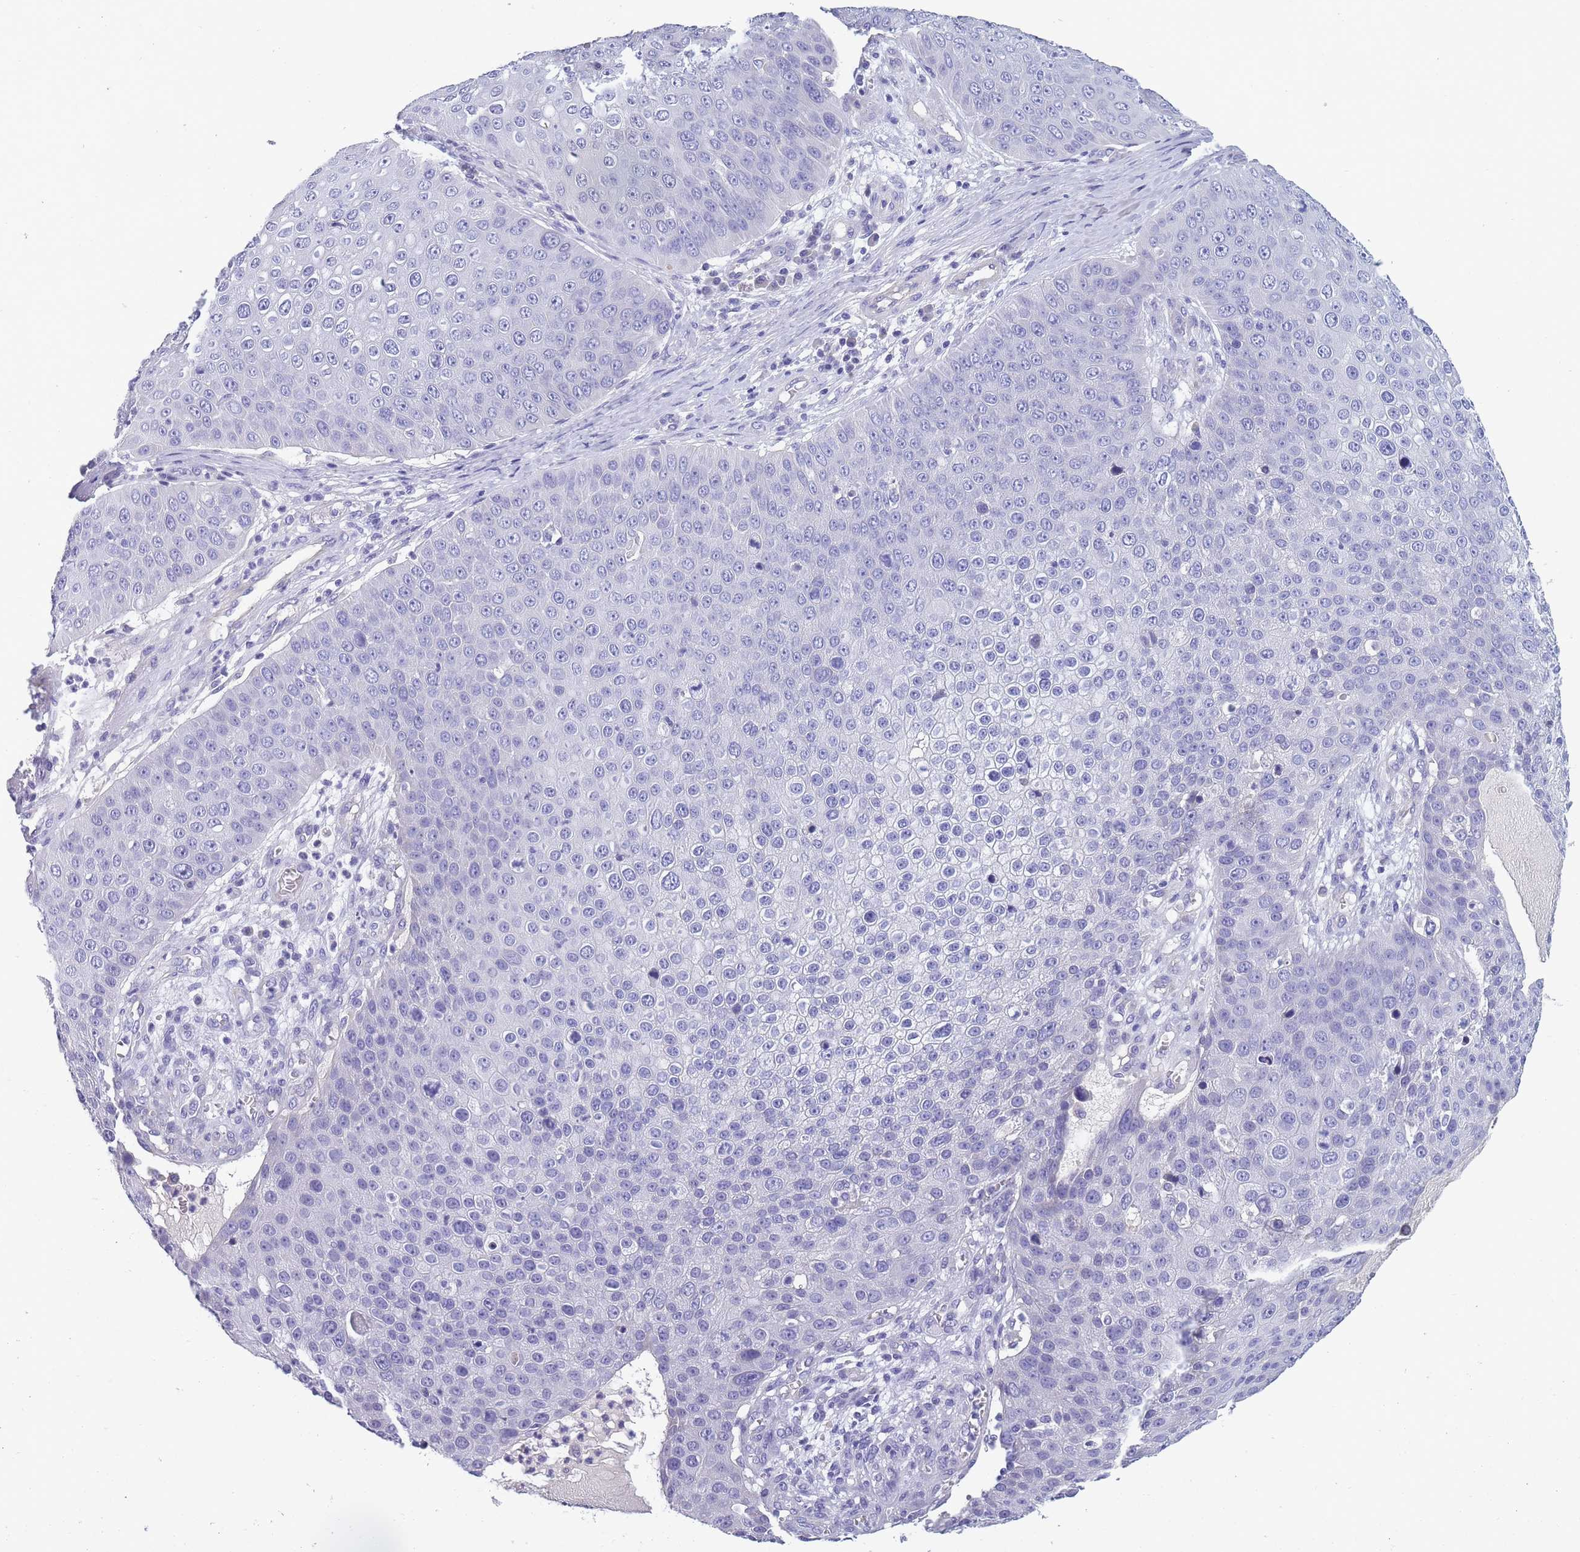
{"staining": {"intensity": "negative", "quantity": "none", "location": "none"}, "tissue": "skin cancer", "cell_type": "Tumor cells", "image_type": "cancer", "snomed": [{"axis": "morphology", "description": "Squamous cell carcinoma, NOS"}, {"axis": "topography", "description": "Skin"}], "caption": "Squamous cell carcinoma (skin) stained for a protein using IHC shows no positivity tumor cells.", "gene": "OR4C5", "patient": {"sex": "male", "age": 71}}